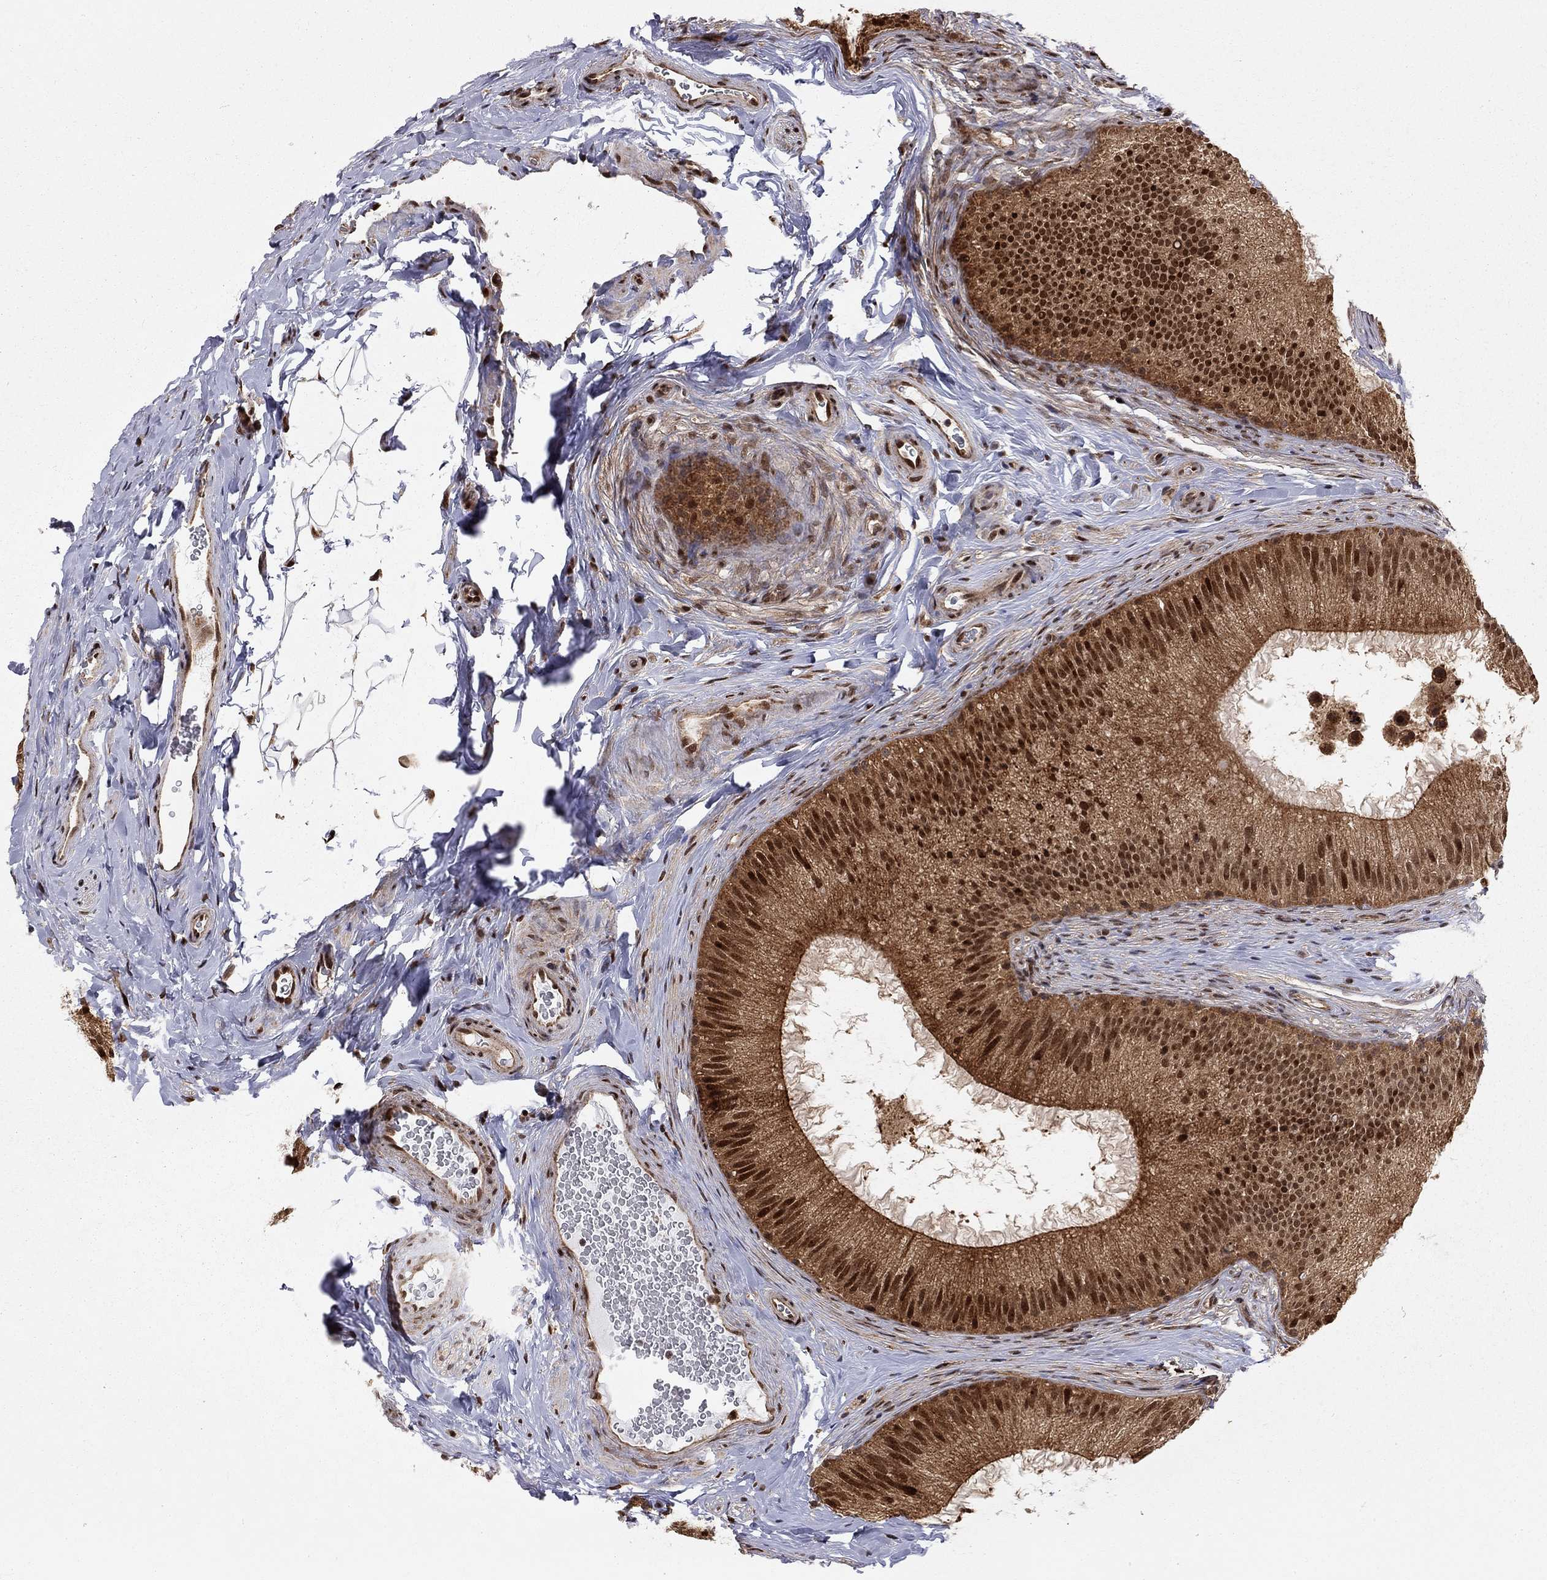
{"staining": {"intensity": "strong", "quantity": "25%-75%", "location": "cytoplasmic/membranous,nuclear"}, "tissue": "epididymis", "cell_type": "Glandular cells", "image_type": "normal", "snomed": [{"axis": "morphology", "description": "Normal tissue, NOS"}, {"axis": "topography", "description": "Epididymis"}], "caption": "Strong cytoplasmic/membranous,nuclear positivity for a protein is appreciated in approximately 25%-75% of glandular cells of benign epididymis using immunohistochemistry.", "gene": "ELOB", "patient": {"sex": "male", "age": 32}}